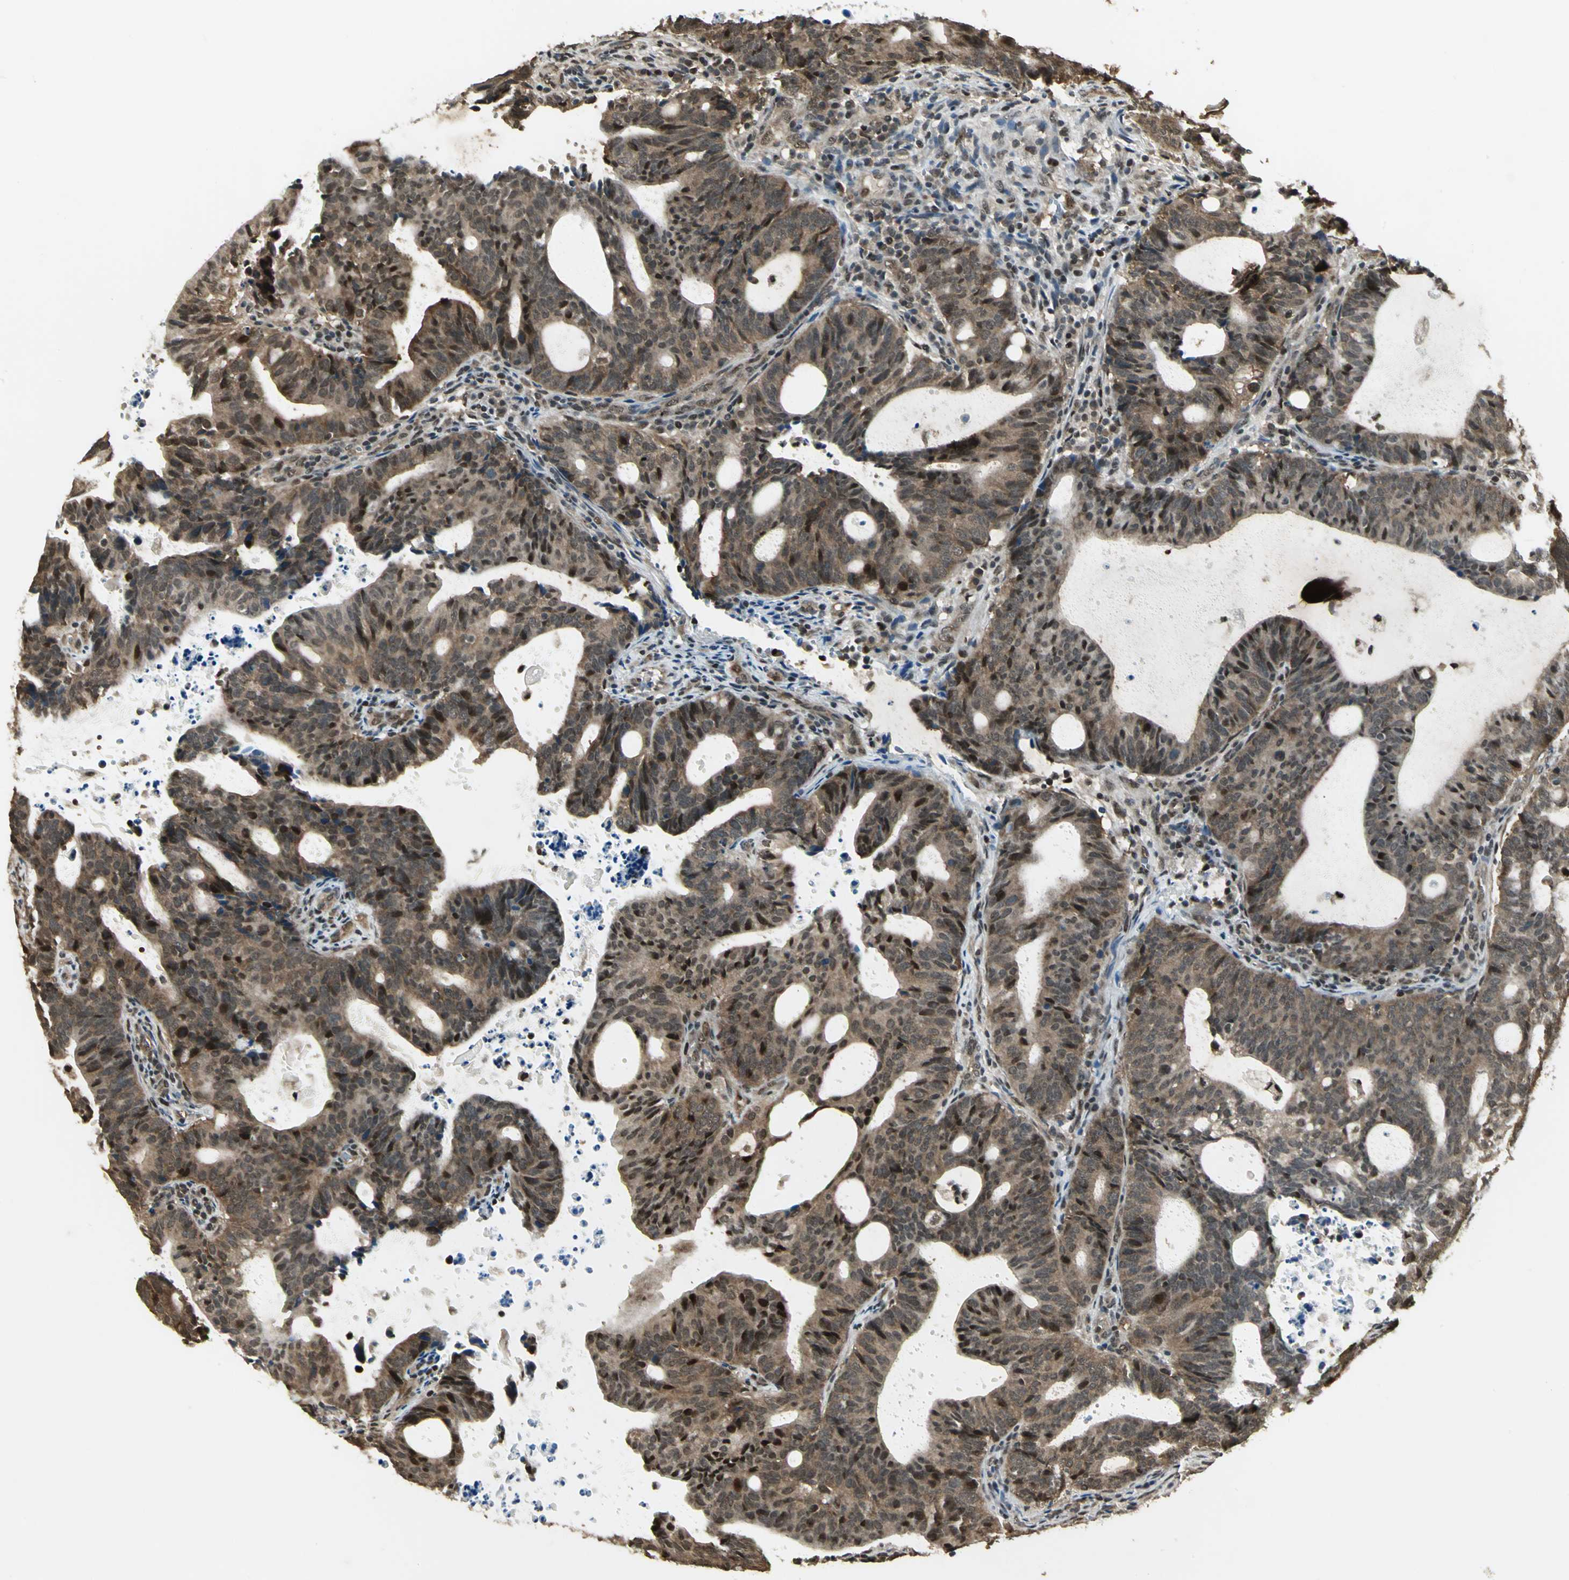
{"staining": {"intensity": "moderate", "quantity": ">75%", "location": "cytoplasmic/membranous,nuclear"}, "tissue": "endometrial cancer", "cell_type": "Tumor cells", "image_type": "cancer", "snomed": [{"axis": "morphology", "description": "Adenocarcinoma, NOS"}, {"axis": "topography", "description": "Uterus"}], "caption": "Immunohistochemical staining of human adenocarcinoma (endometrial) exhibits moderate cytoplasmic/membranous and nuclear protein staining in about >75% of tumor cells.", "gene": "PSMC3", "patient": {"sex": "female", "age": 83}}